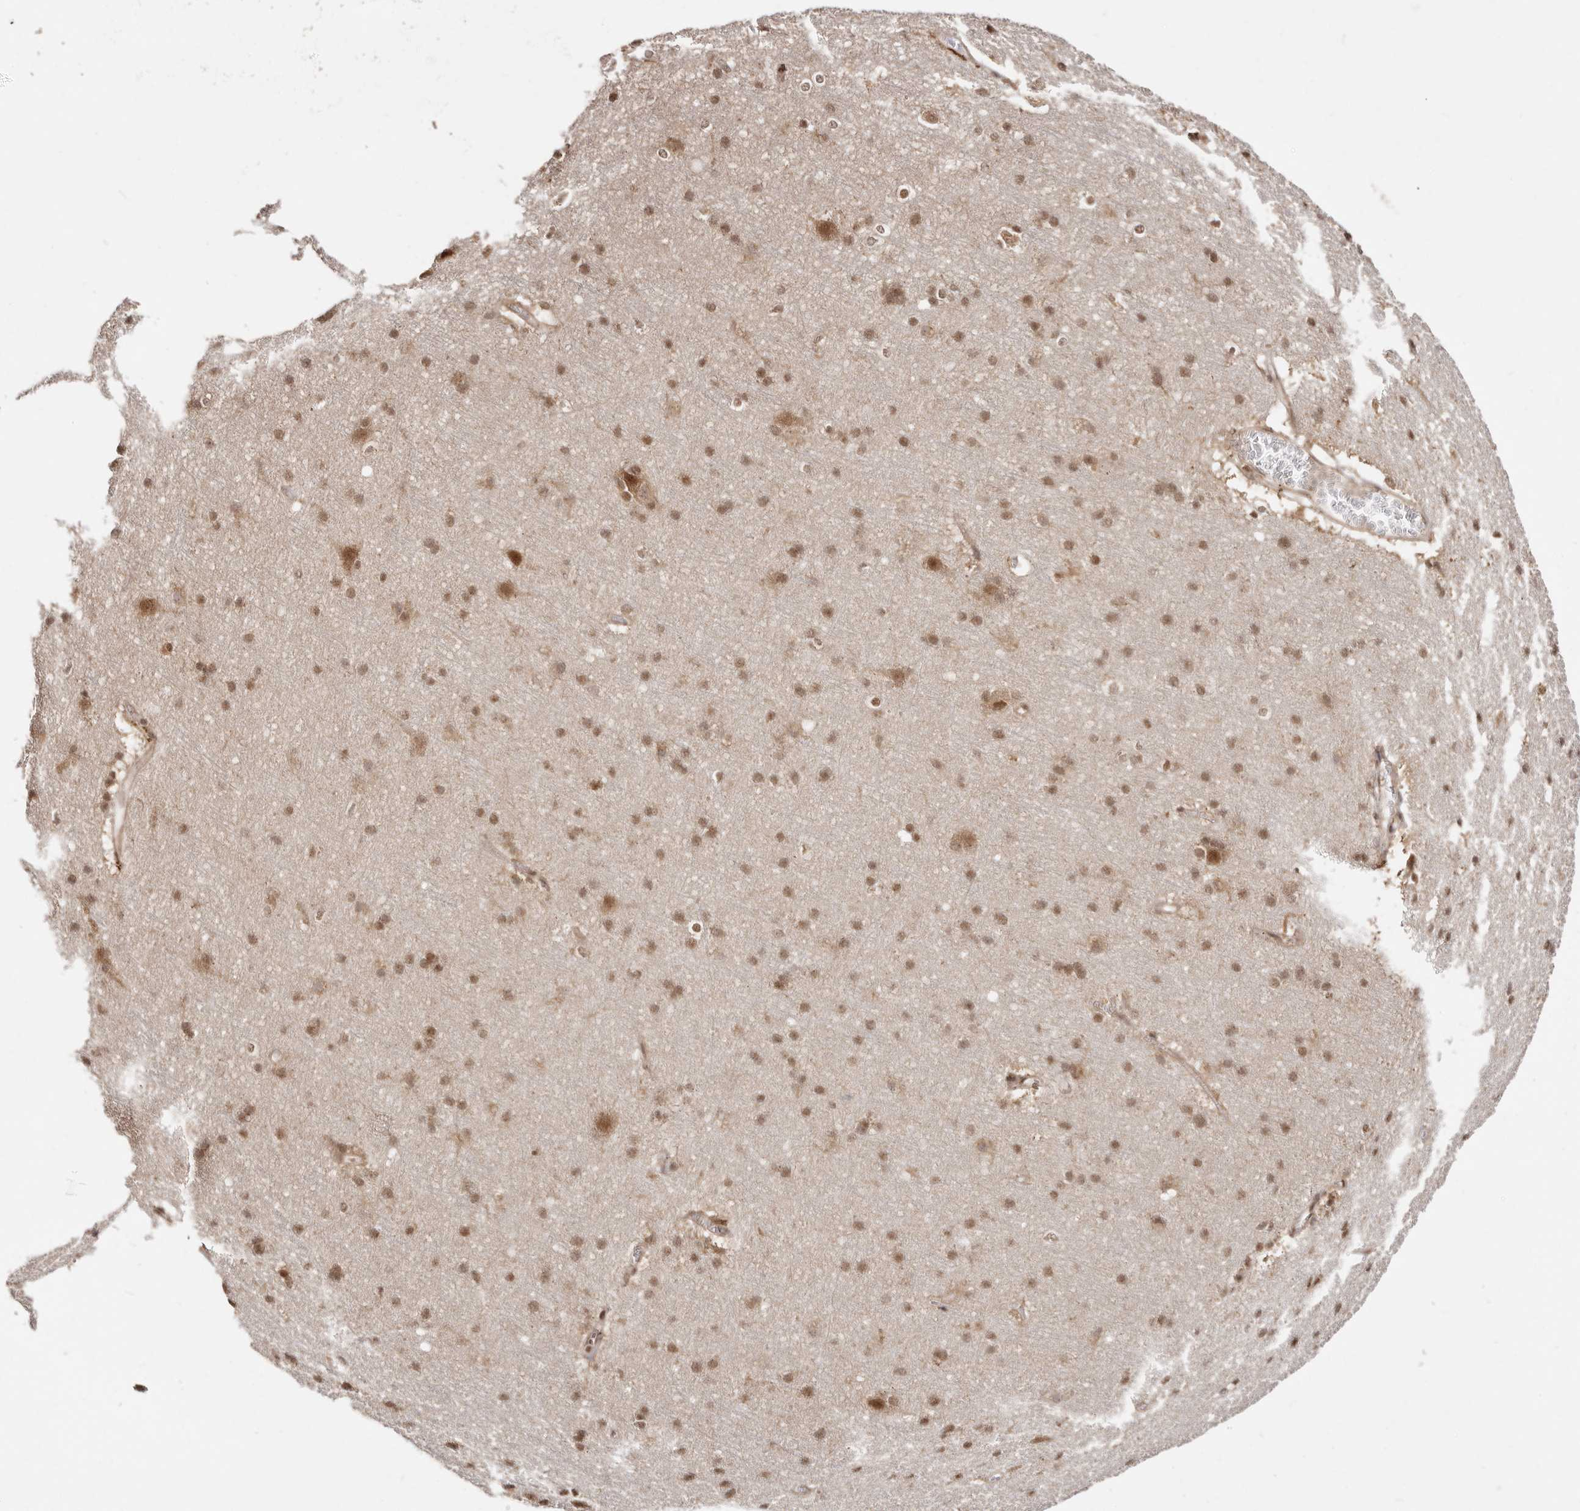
{"staining": {"intensity": "weak", "quantity": ">75%", "location": "cytoplasmic/membranous,nuclear"}, "tissue": "cerebral cortex", "cell_type": "Endothelial cells", "image_type": "normal", "snomed": [{"axis": "morphology", "description": "Normal tissue, NOS"}, {"axis": "topography", "description": "Cerebral cortex"}], "caption": "Immunohistochemical staining of normal human cerebral cortex exhibits low levels of weak cytoplasmic/membranous,nuclear staining in about >75% of endothelial cells.", "gene": "MED8", "patient": {"sex": "male", "age": 54}}